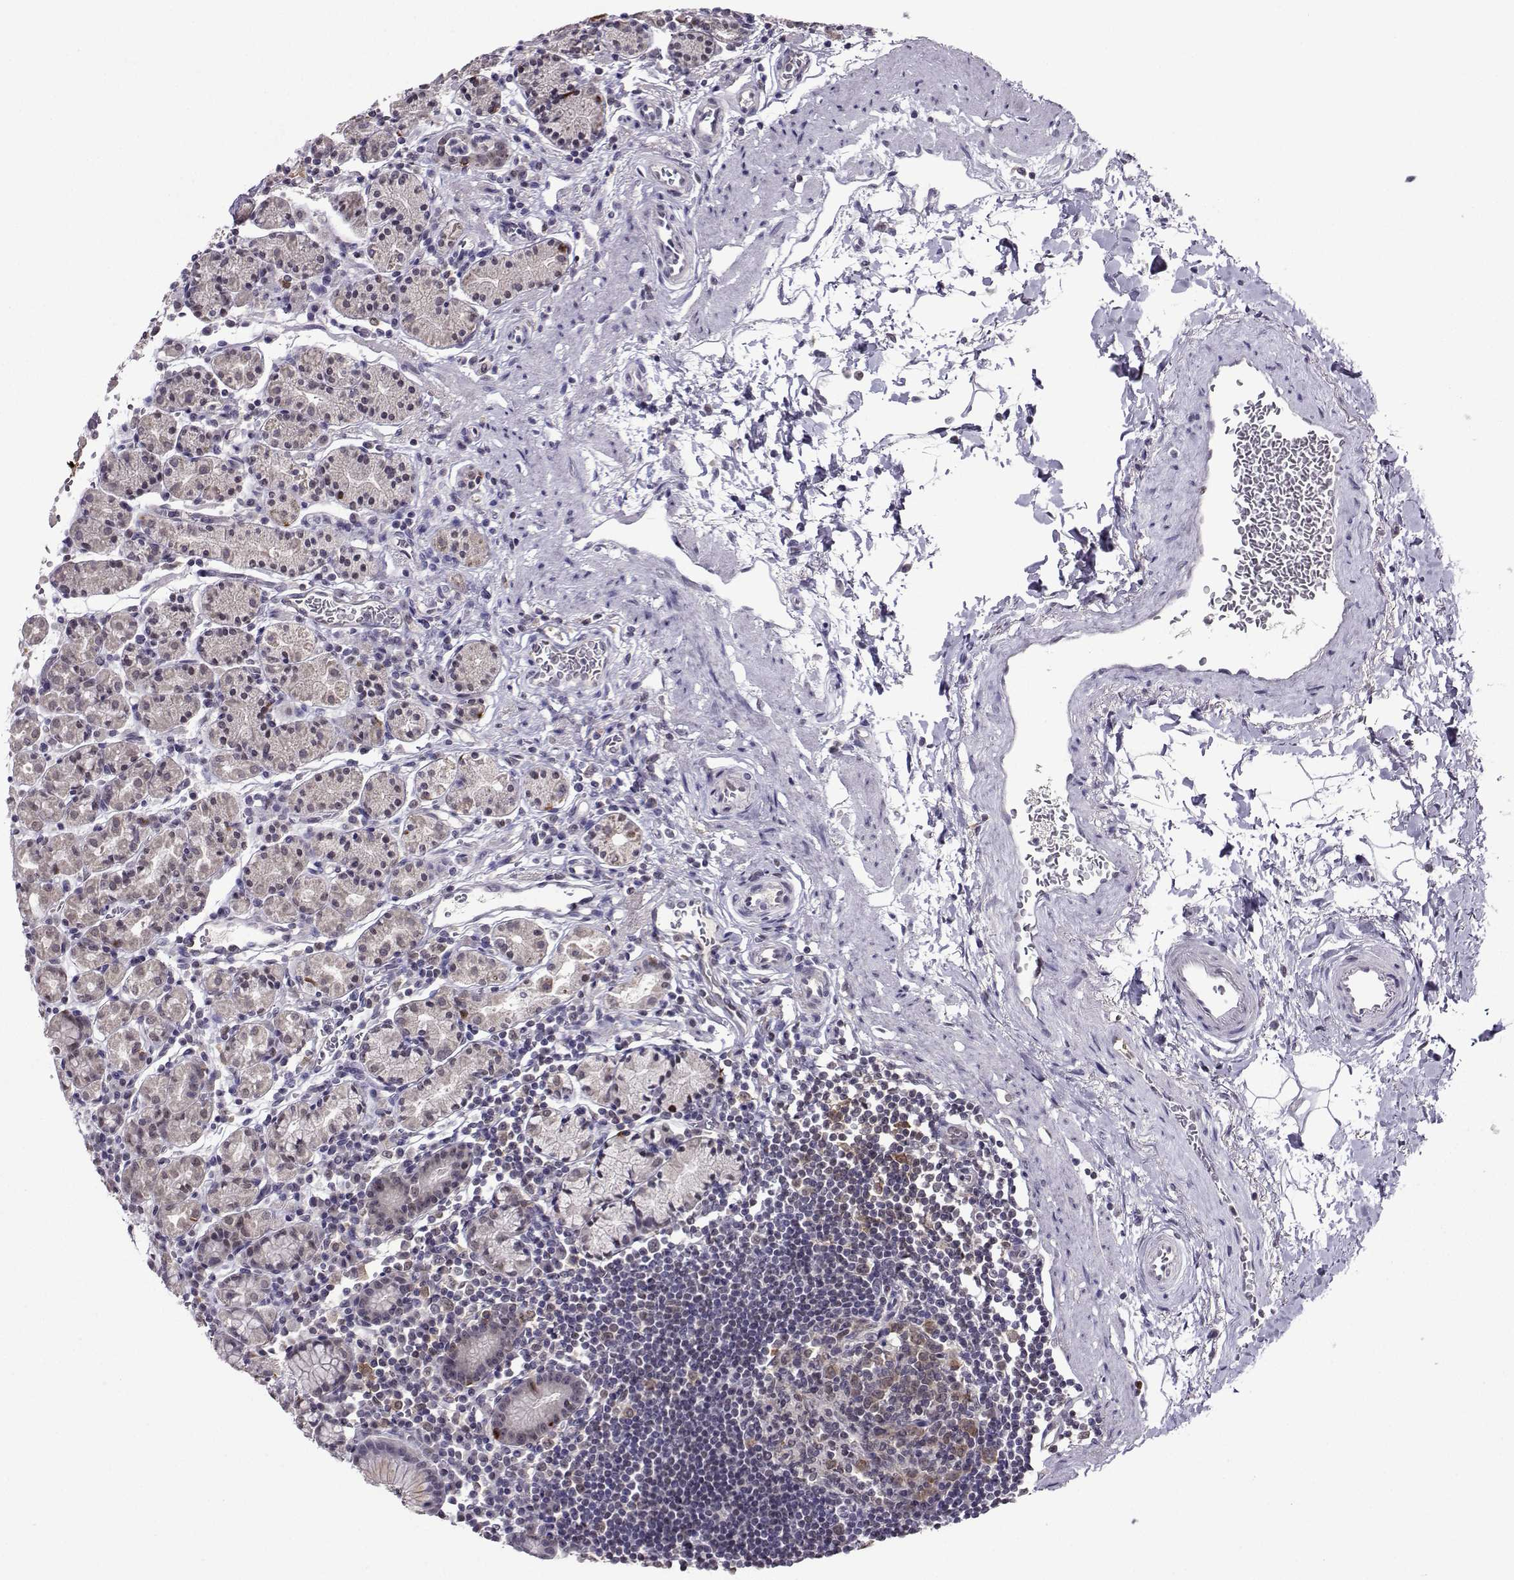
{"staining": {"intensity": "weak", "quantity": "<25%", "location": "cytoplasmic/membranous,nuclear"}, "tissue": "stomach", "cell_type": "Glandular cells", "image_type": "normal", "snomed": [{"axis": "morphology", "description": "Normal tissue, NOS"}, {"axis": "topography", "description": "Stomach, upper"}, {"axis": "topography", "description": "Stomach"}], "caption": "Immunohistochemistry of normal stomach displays no positivity in glandular cells.", "gene": "DDX20", "patient": {"sex": "male", "age": 62}}